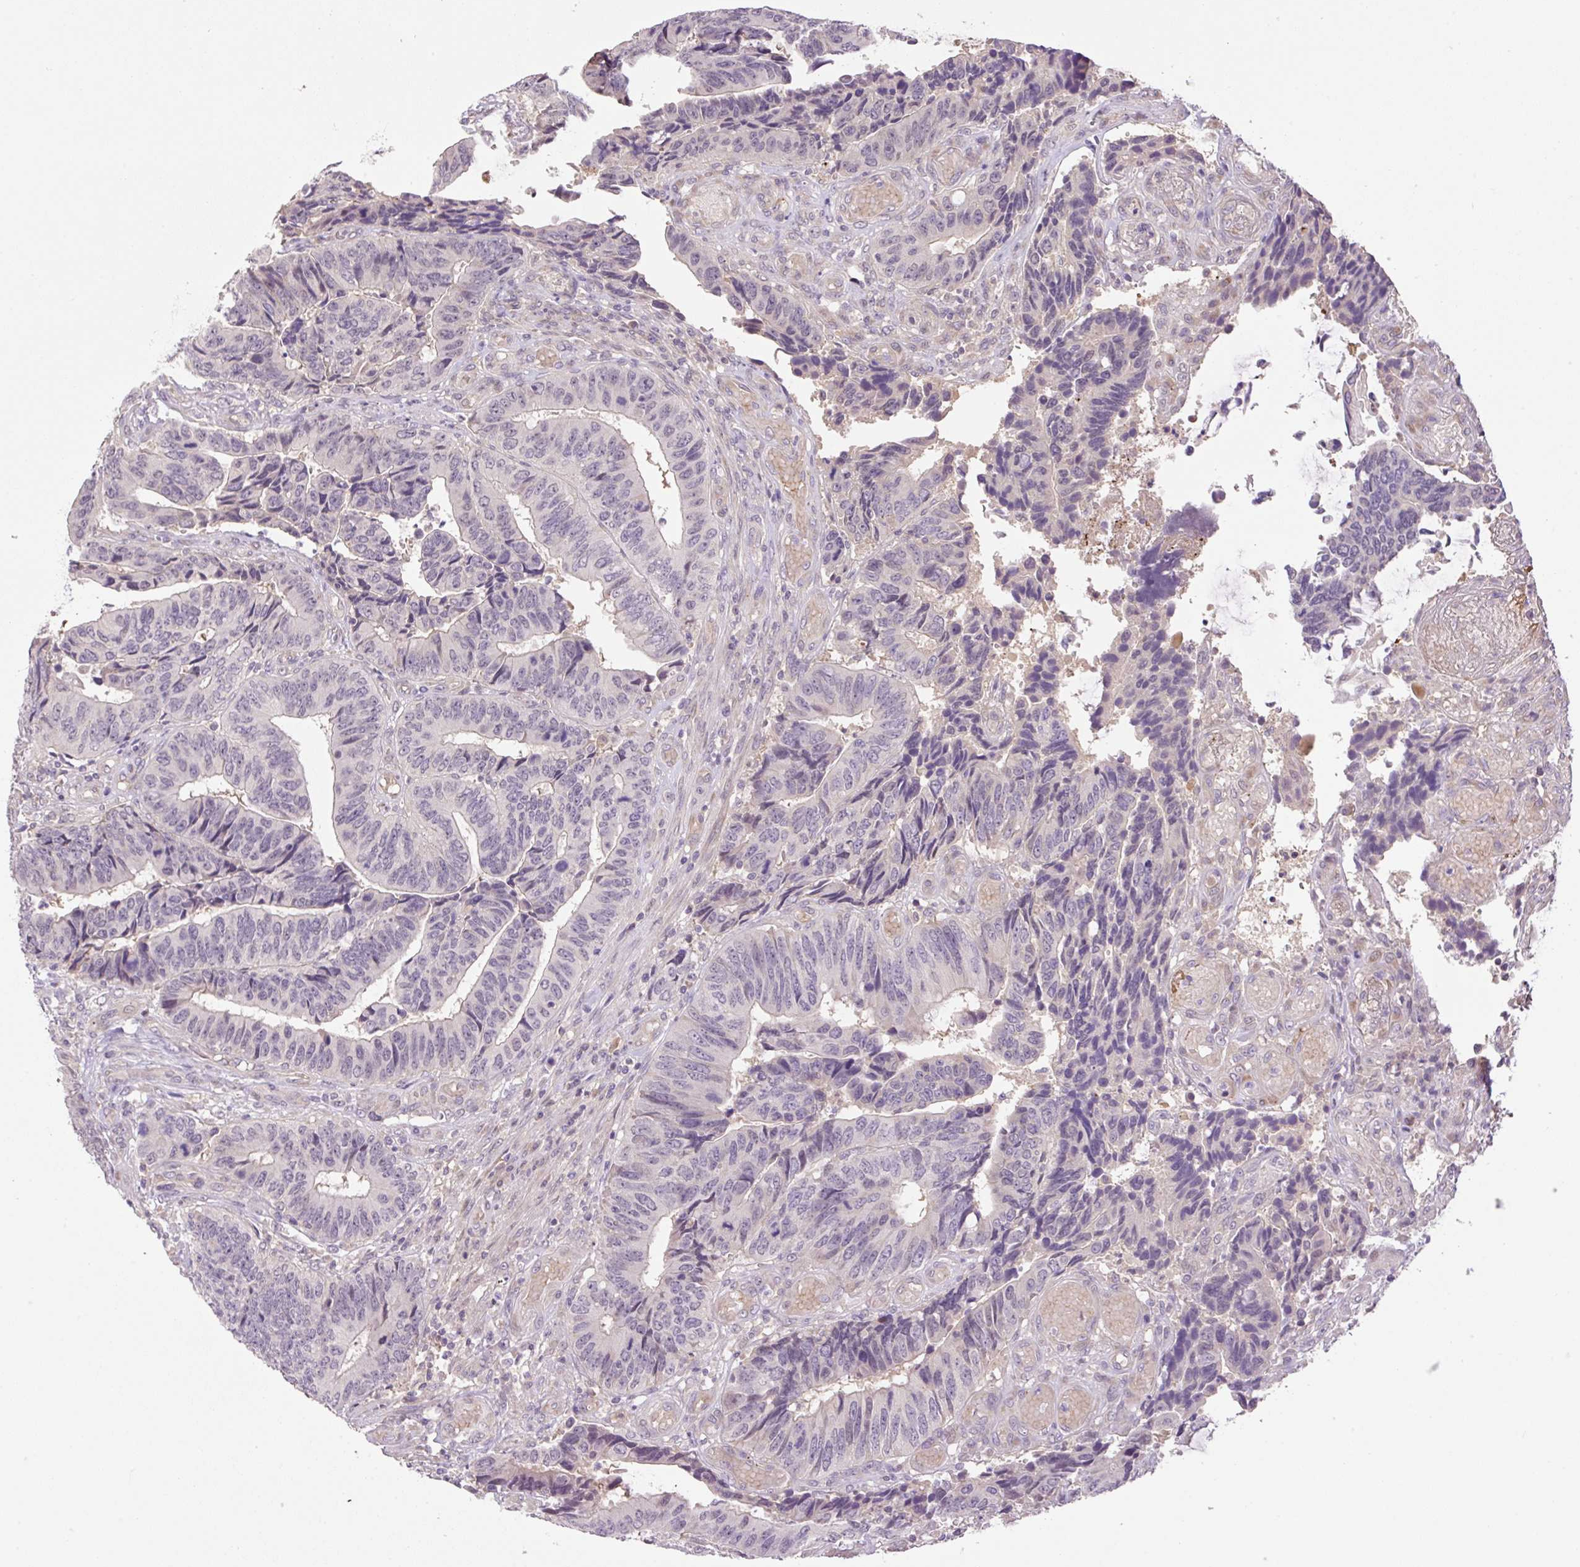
{"staining": {"intensity": "negative", "quantity": "none", "location": "none"}, "tissue": "colorectal cancer", "cell_type": "Tumor cells", "image_type": "cancer", "snomed": [{"axis": "morphology", "description": "Adenocarcinoma, NOS"}, {"axis": "topography", "description": "Colon"}], "caption": "This is an immunohistochemistry (IHC) photomicrograph of human colorectal cancer. There is no positivity in tumor cells.", "gene": "HABP4", "patient": {"sex": "male", "age": 87}}